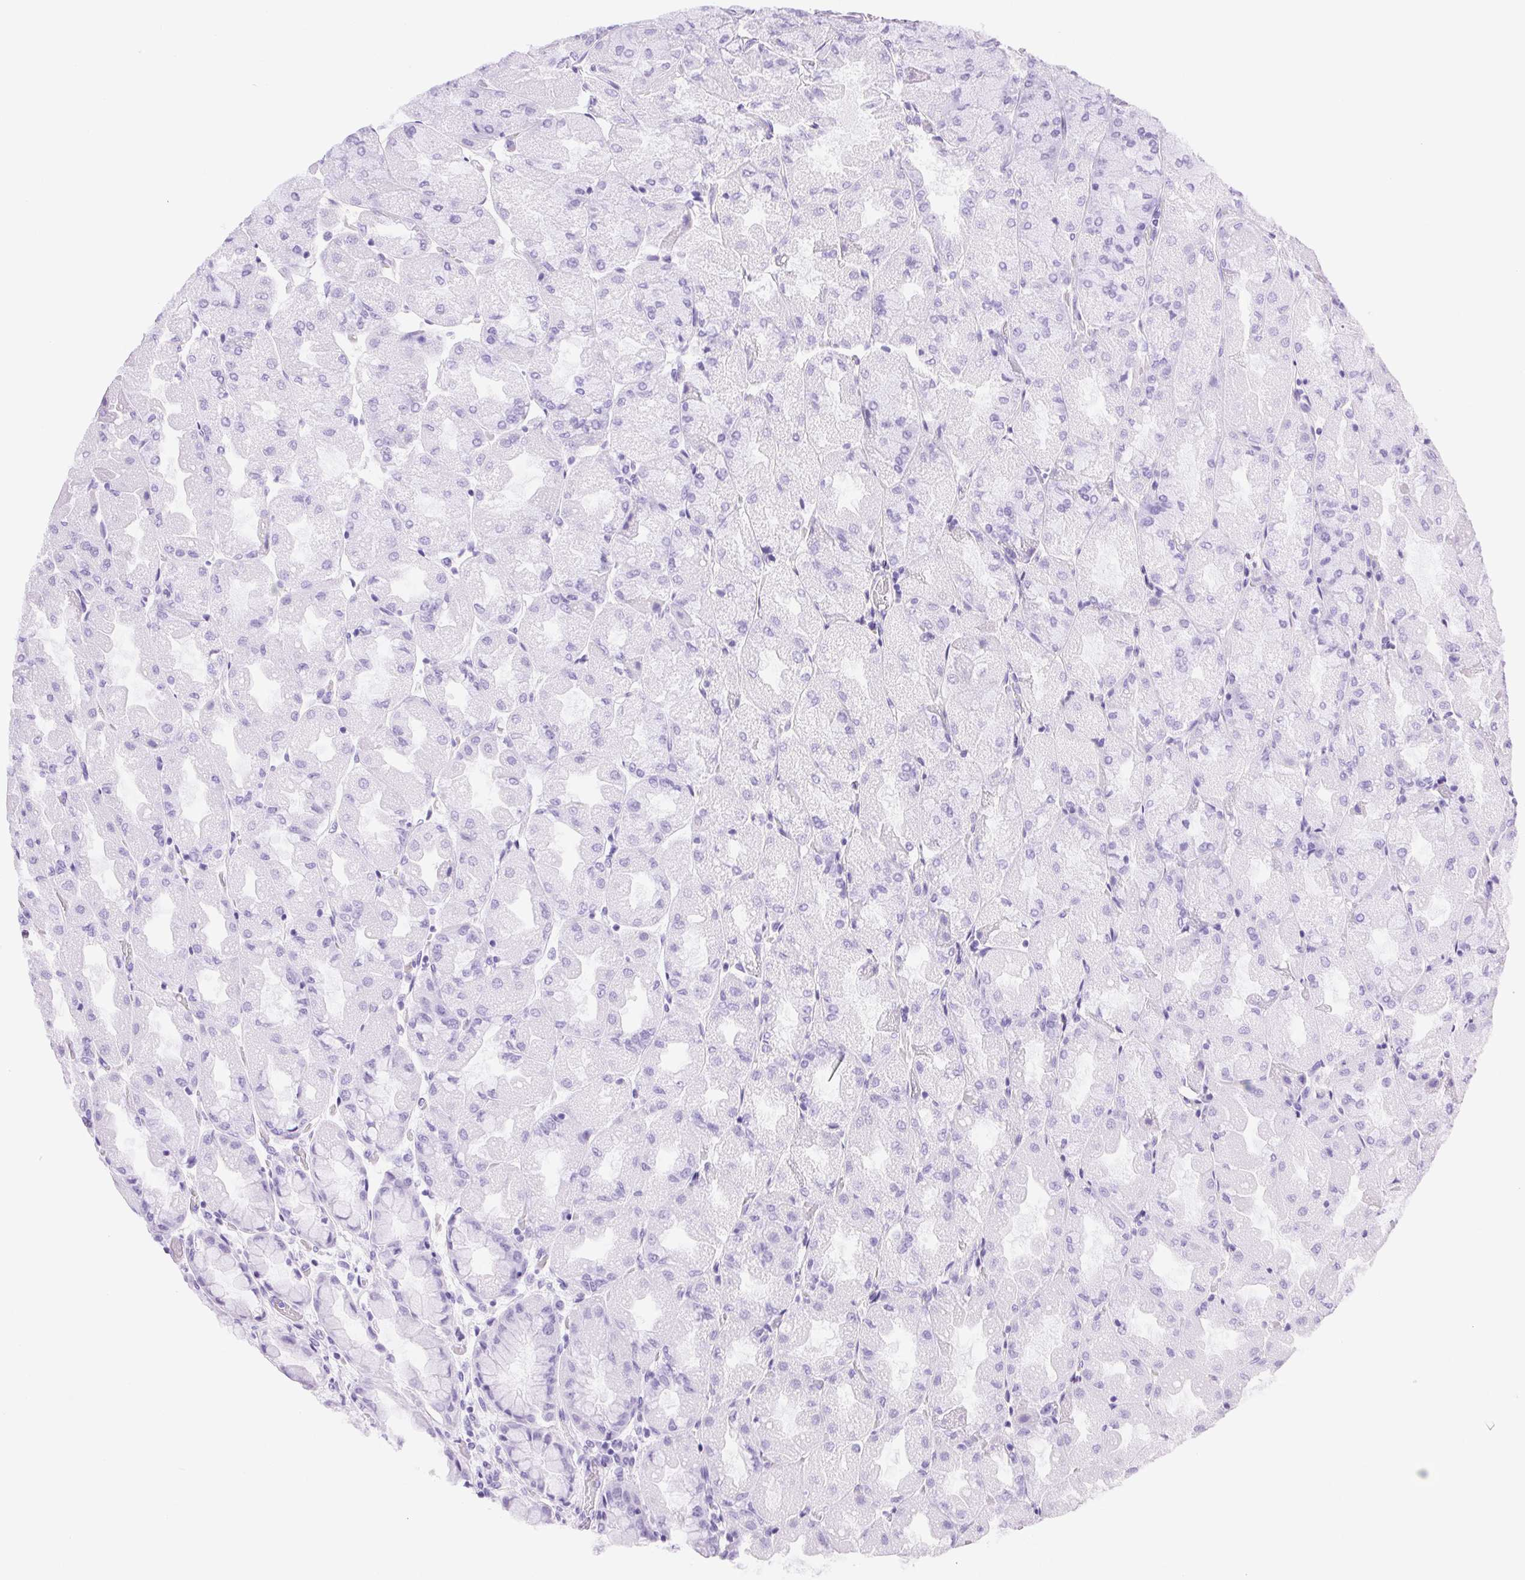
{"staining": {"intensity": "negative", "quantity": "none", "location": "none"}, "tissue": "stomach", "cell_type": "Glandular cells", "image_type": "normal", "snomed": [{"axis": "morphology", "description": "Normal tissue, NOS"}, {"axis": "topography", "description": "Stomach"}], "caption": "This histopathology image is of unremarkable stomach stained with immunohistochemistry (IHC) to label a protein in brown with the nuclei are counter-stained blue. There is no staining in glandular cells.", "gene": "FGA", "patient": {"sex": "female", "age": 61}}